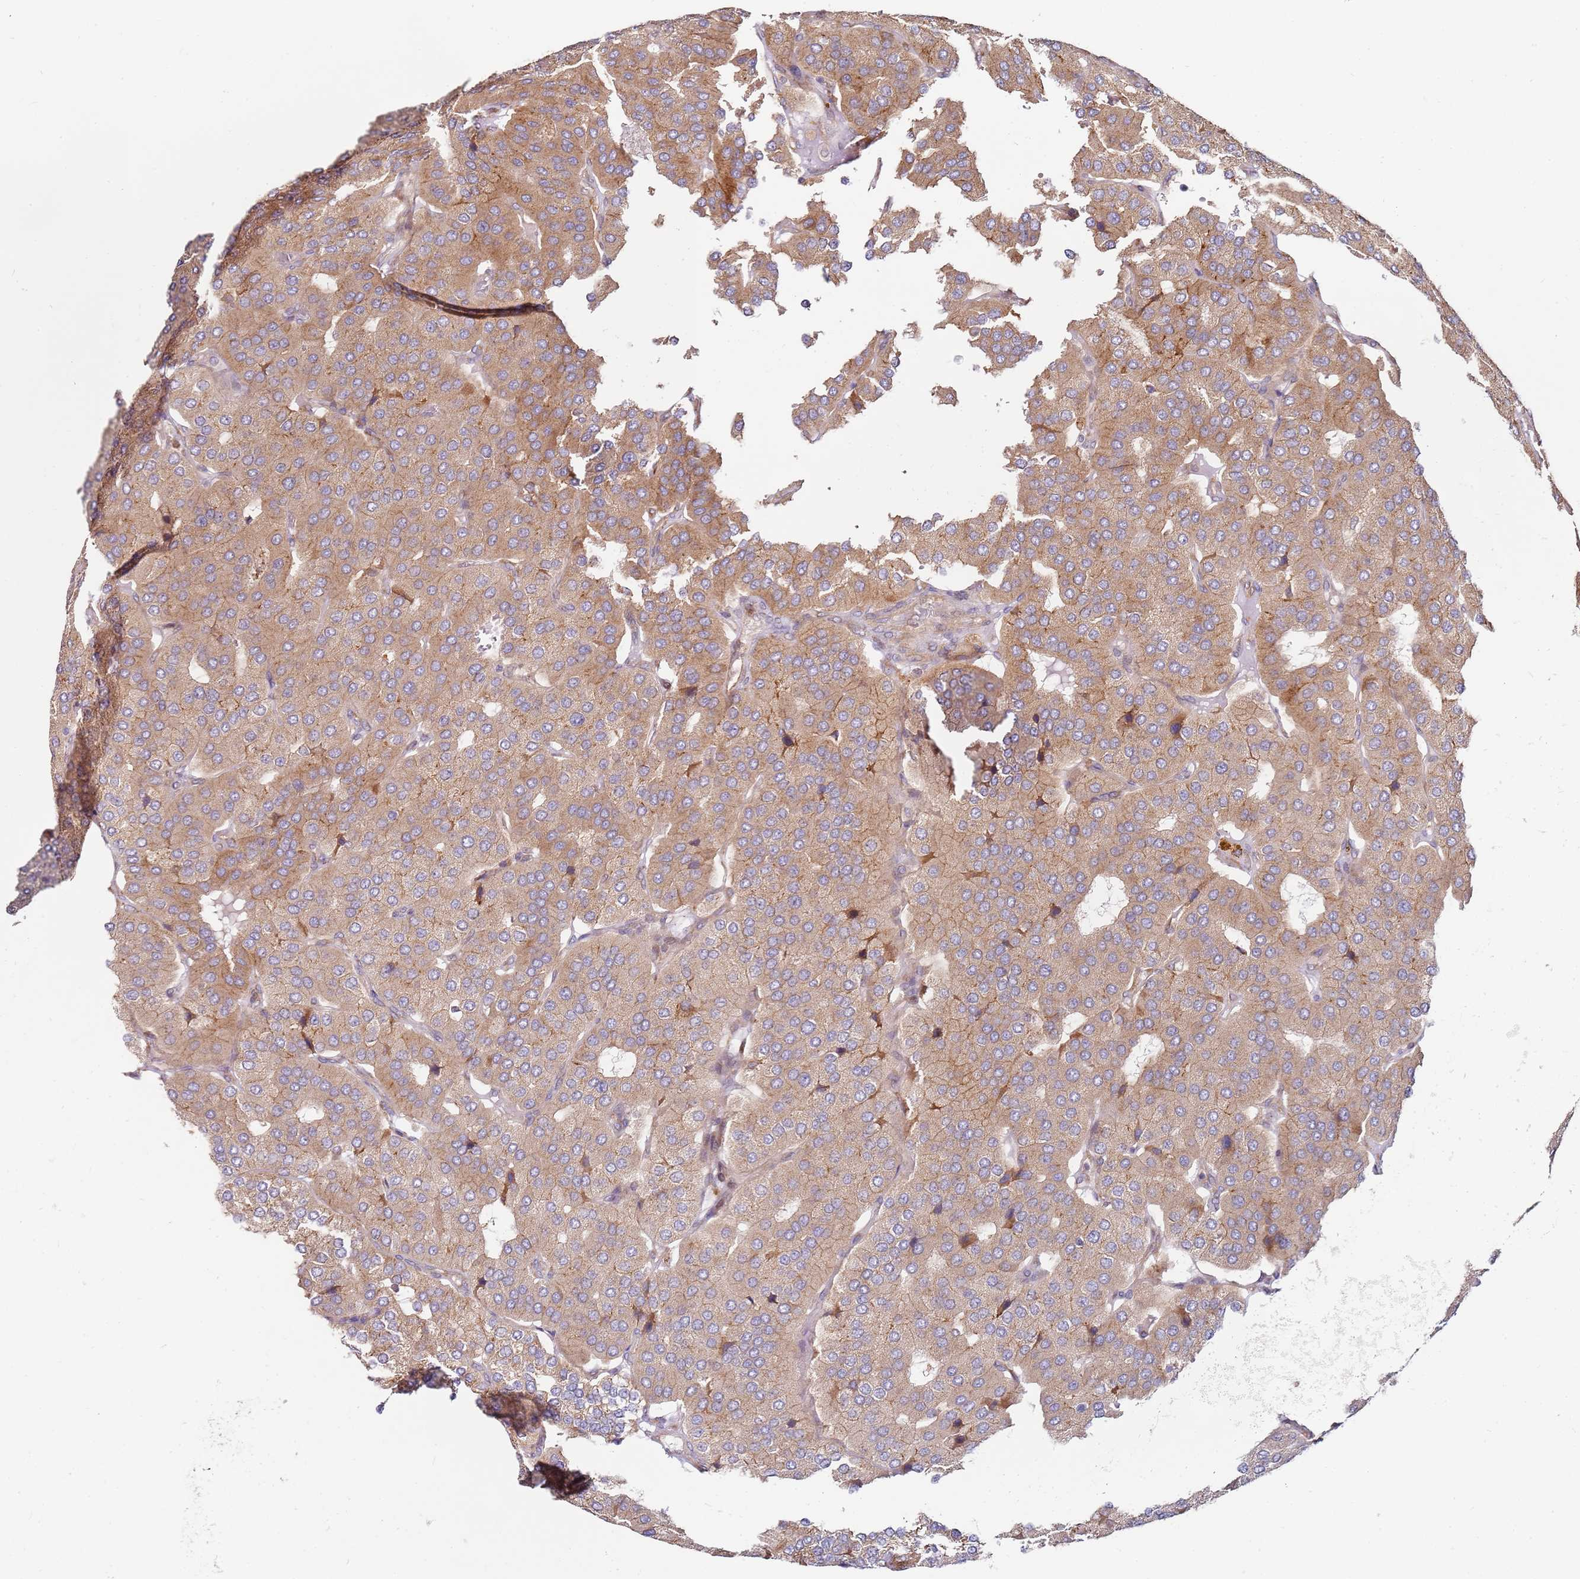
{"staining": {"intensity": "weak", "quantity": ">75%", "location": "cytoplasmic/membranous"}, "tissue": "parathyroid gland", "cell_type": "Glandular cells", "image_type": "normal", "snomed": [{"axis": "morphology", "description": "Normal tissue, NOS"}, {"axis": "morphology", "description": "Adenoma, NOS"}, {"axis": "topography", "description": "Parathyroid gland"}], "caption": "Parathyroid gland stained with a brown dye displays weak cytoplasmic/membranous positive positivity in approximately >75% of glandular cells.", "gene": "RPS3A", "patient": {"sex": "female", "age": 86}}